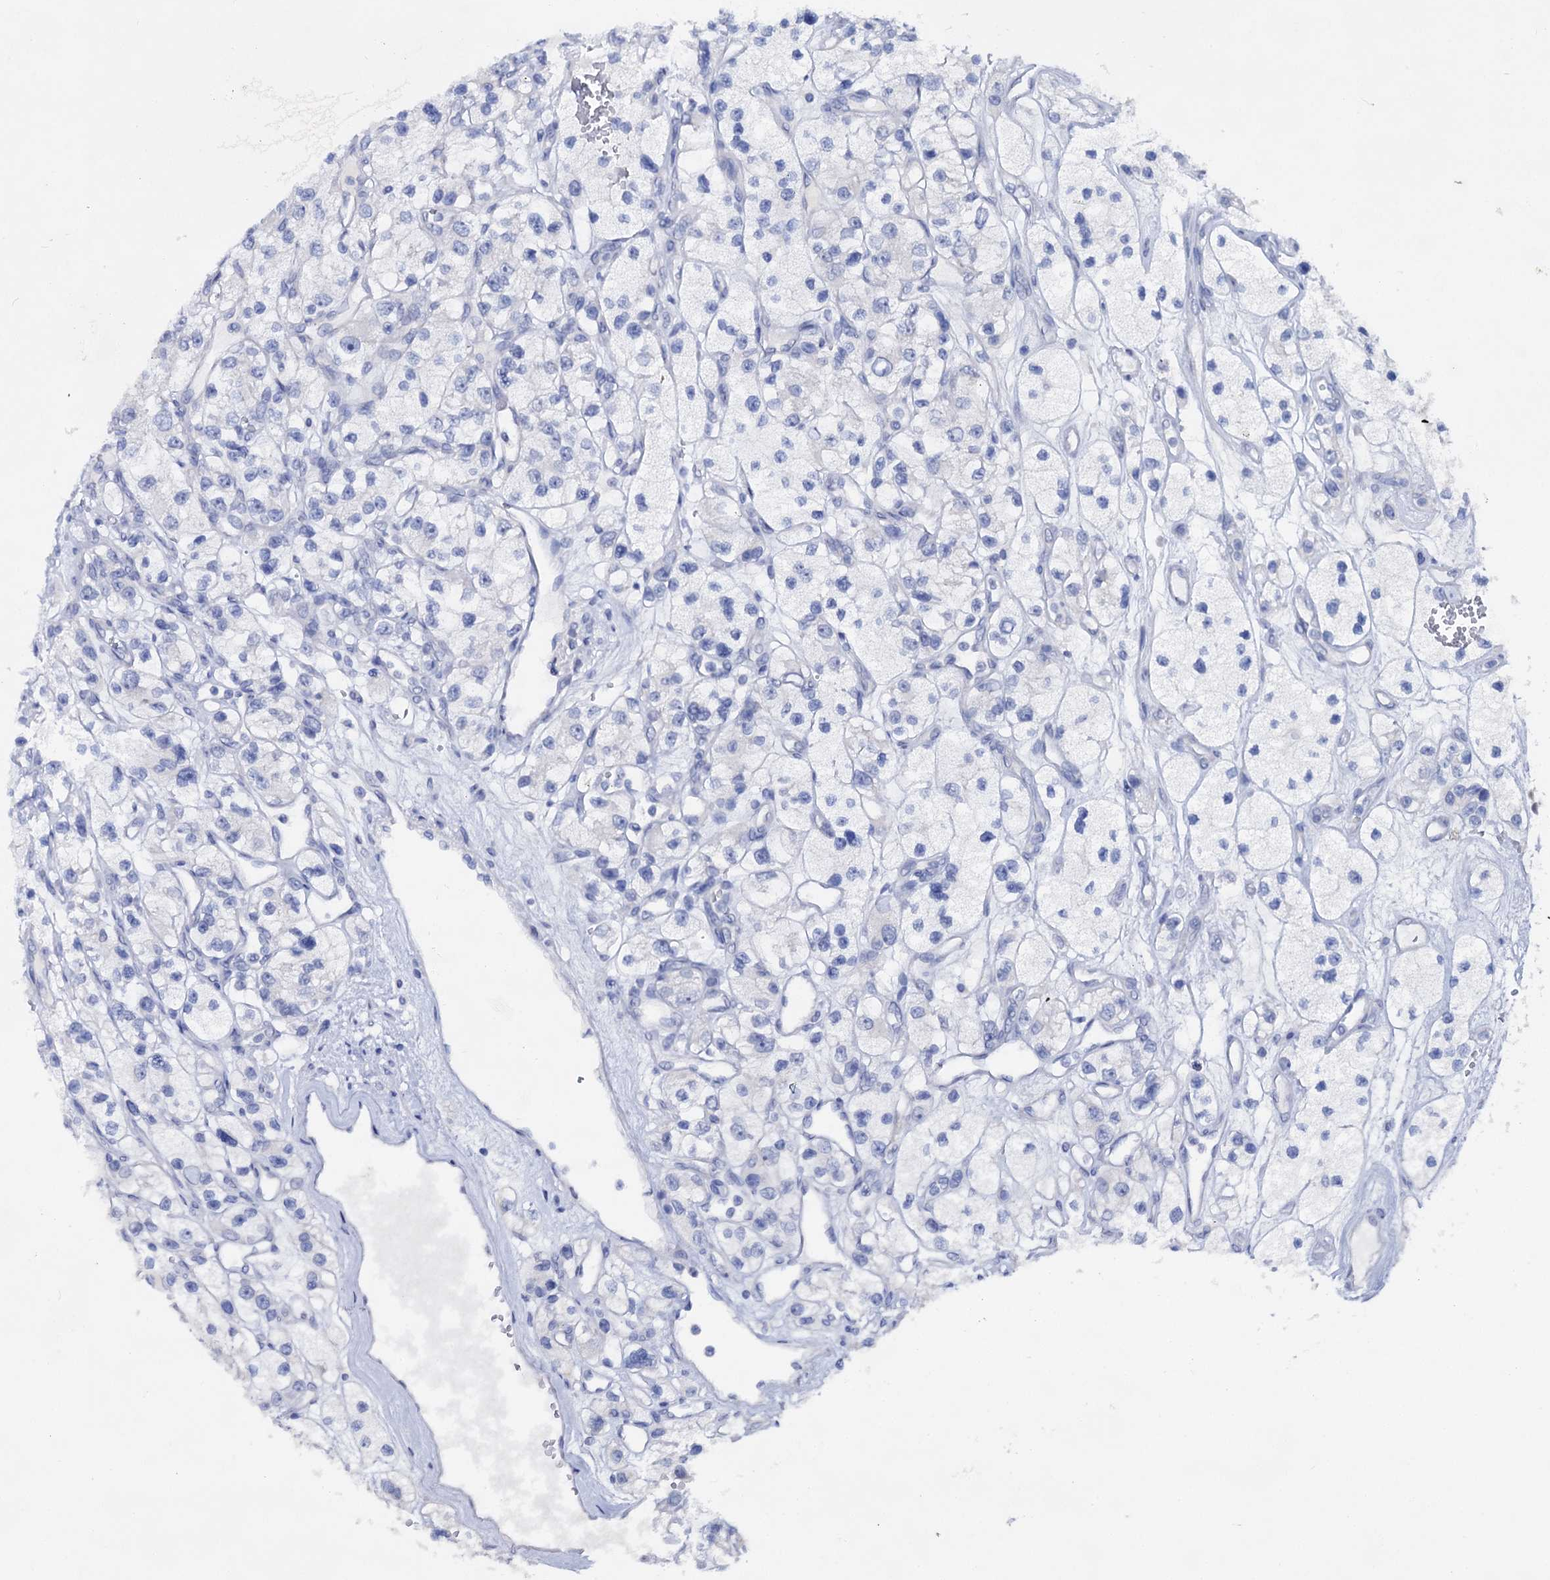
{"staining": {"intensity": "negative", "quantity": "none", "location": "none"}, "tissue": "renal cancer", "cell_type": "Tumor cells", "image_type": "cancer", "snomed": [{"axis": "morphology", "description": "Adenocarcinoma, NOS"}, {"axis": "topography", "description": "Kidney"}], "caption": "Renal cancer stained for a protein using immunohistochemistry (IHC) exhibits no positivity tumor cells.", "gene": "CAPRIN2", "patient": {"sex": "female", "age": 57}}